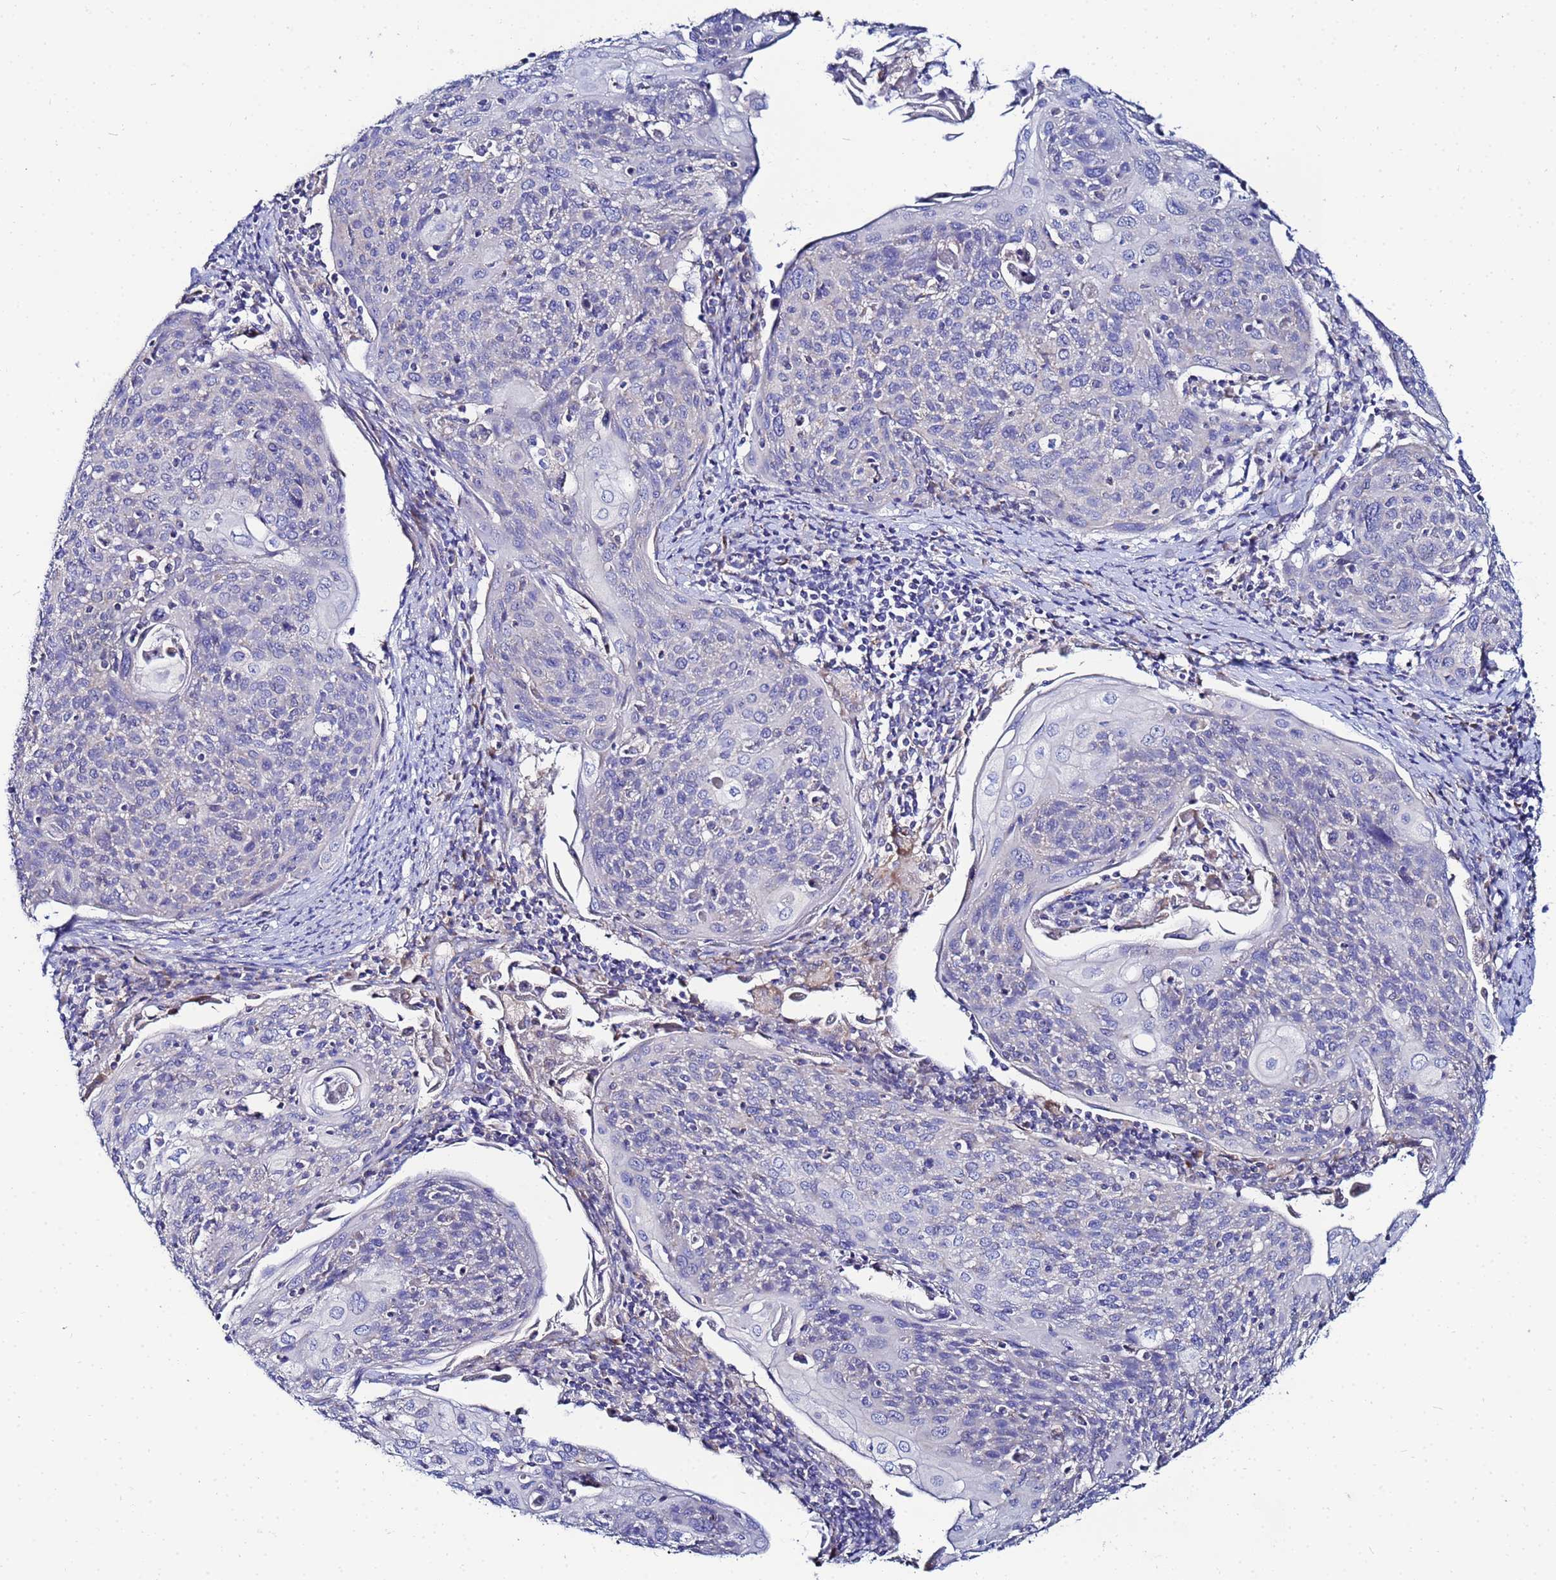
{"staining": {"intensity": "negative", "quantity": "none", "location": "none"}, "tissue": "cervical cancer", "cell_type": "Tumor cells", "image_type": "cancer", "snomed": [{"axis": "morphology", "description": "Squamous cell carcinoma, NOS"}, {"axis": "topography", "description": "Cervix"}], "caption": "High power microscopy photomicrograph of an IHC micrograph of squamous cell carcinoma (cervical), revealing no significant staining in tumor cells.", "gene": "FAHD2A", "patient": {"sex": "female", "age": 67}}